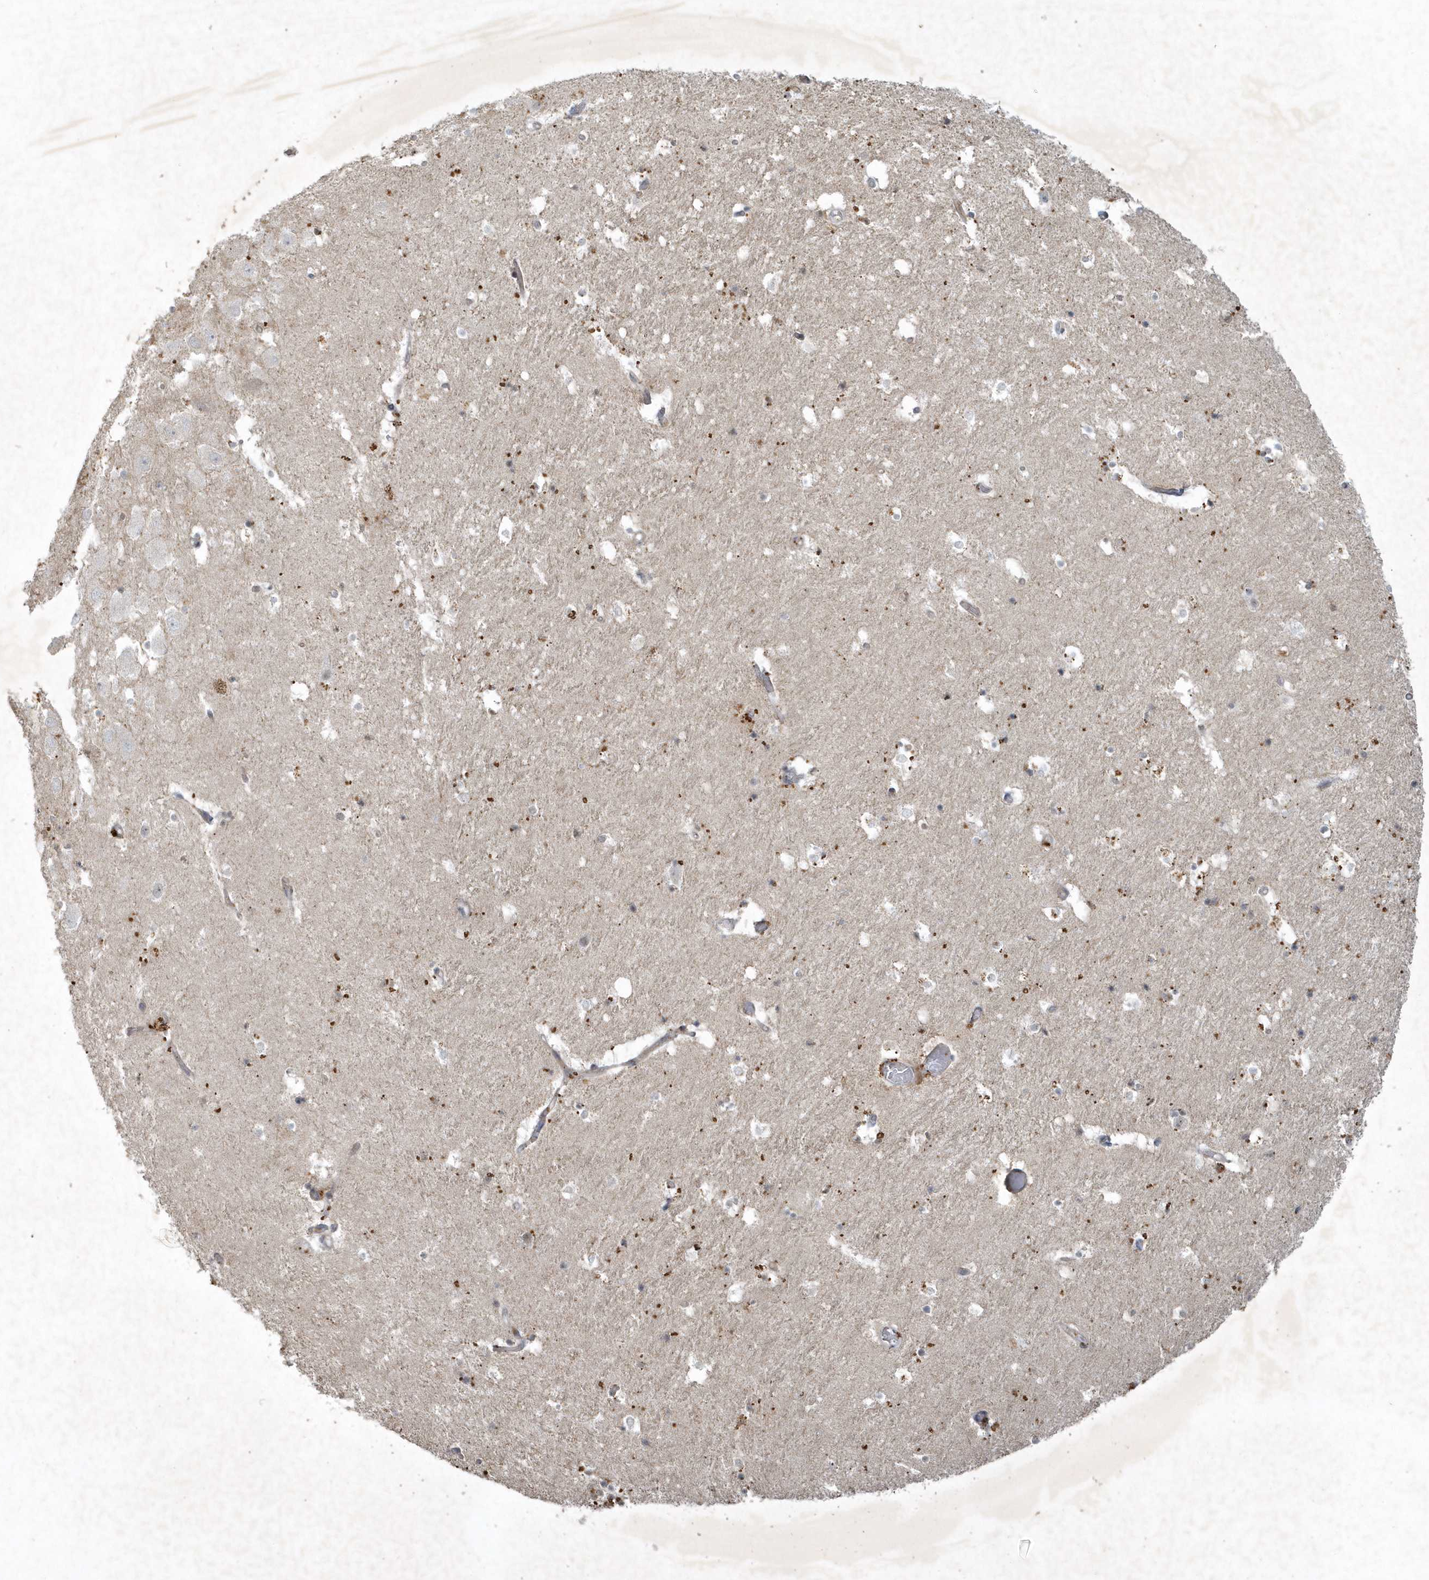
{"staining": {"intensity": "weak", "quantity": "<25%", "location": "cytoplasmic/membranous"}, "tissue": "hippocampus", "cell_type": "Glial cells", "image_type": "normal", "snomed": [{"axis": "morphology", "description": "Normal tissue, NOS"}, {"axis": "topography", "description": "Hippocampus"}], "caption": "The micrograph exhibits no significant expression in glial cells of hippocampus.", "gene": "THG1L", "patient": {"sex": "female", "age": 52}}